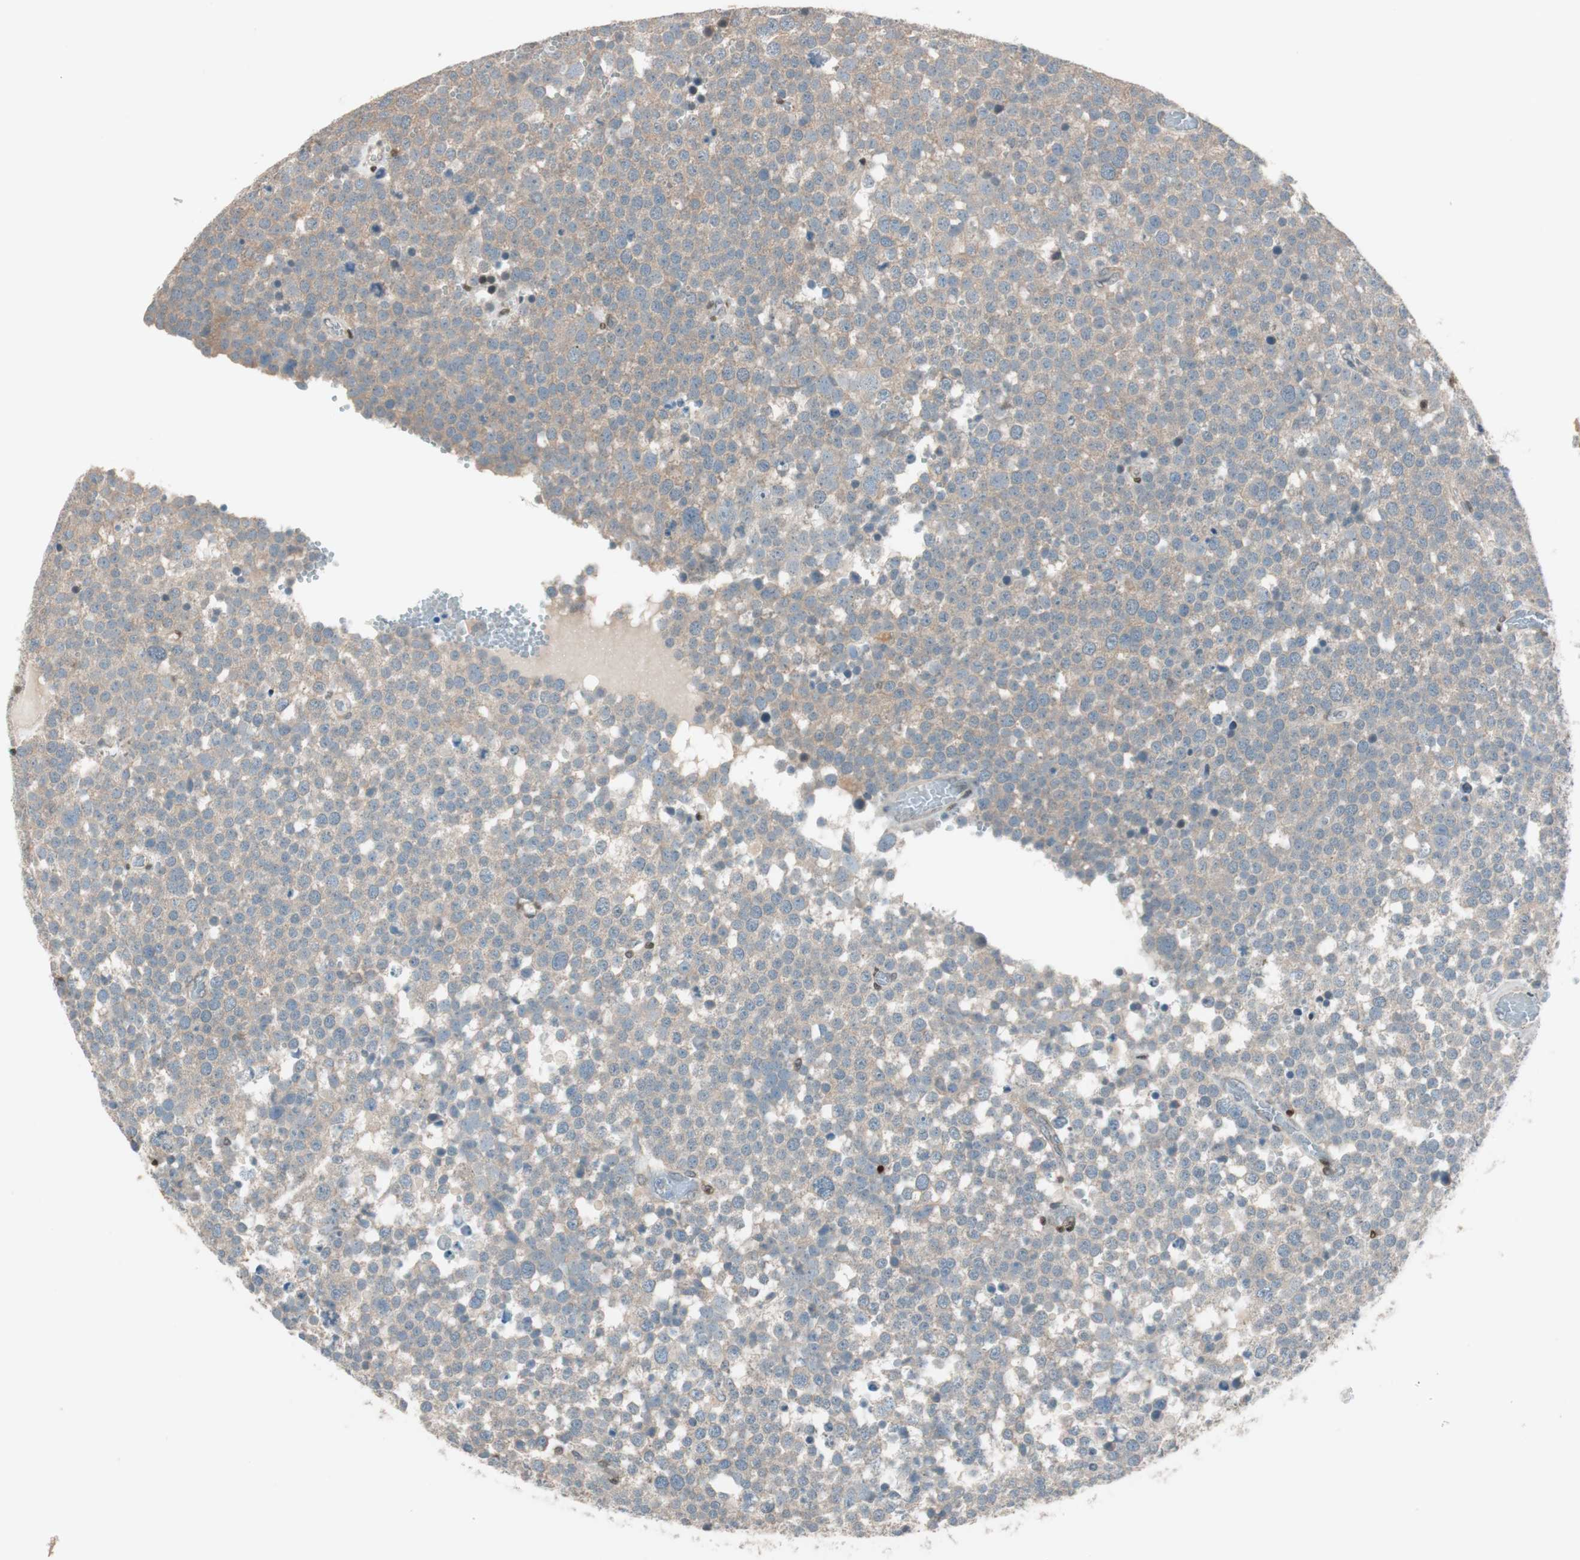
{"staining": {"intensity": "moderate", "quantity": ">75%", "location": "cytoplasmic/membranous"}, "tissue": "testis cancer", "cell_type": "Tumor cells", "image_type": "cancer", "snomed": [{"axis": "morphology", "description": "Seminoma, NOS"}, {"axis": "topography", "description": "Testis"}], "caption": "A medium amount of moderate cytoplasmic/membranous positivity is appreciated in approximately >75% of tumor cells in testis cancer tissue. (IHC, brightfield microscopy, high magnification).", "gene": "BIN1", "patient": {"sex": "male", "age": 71}}